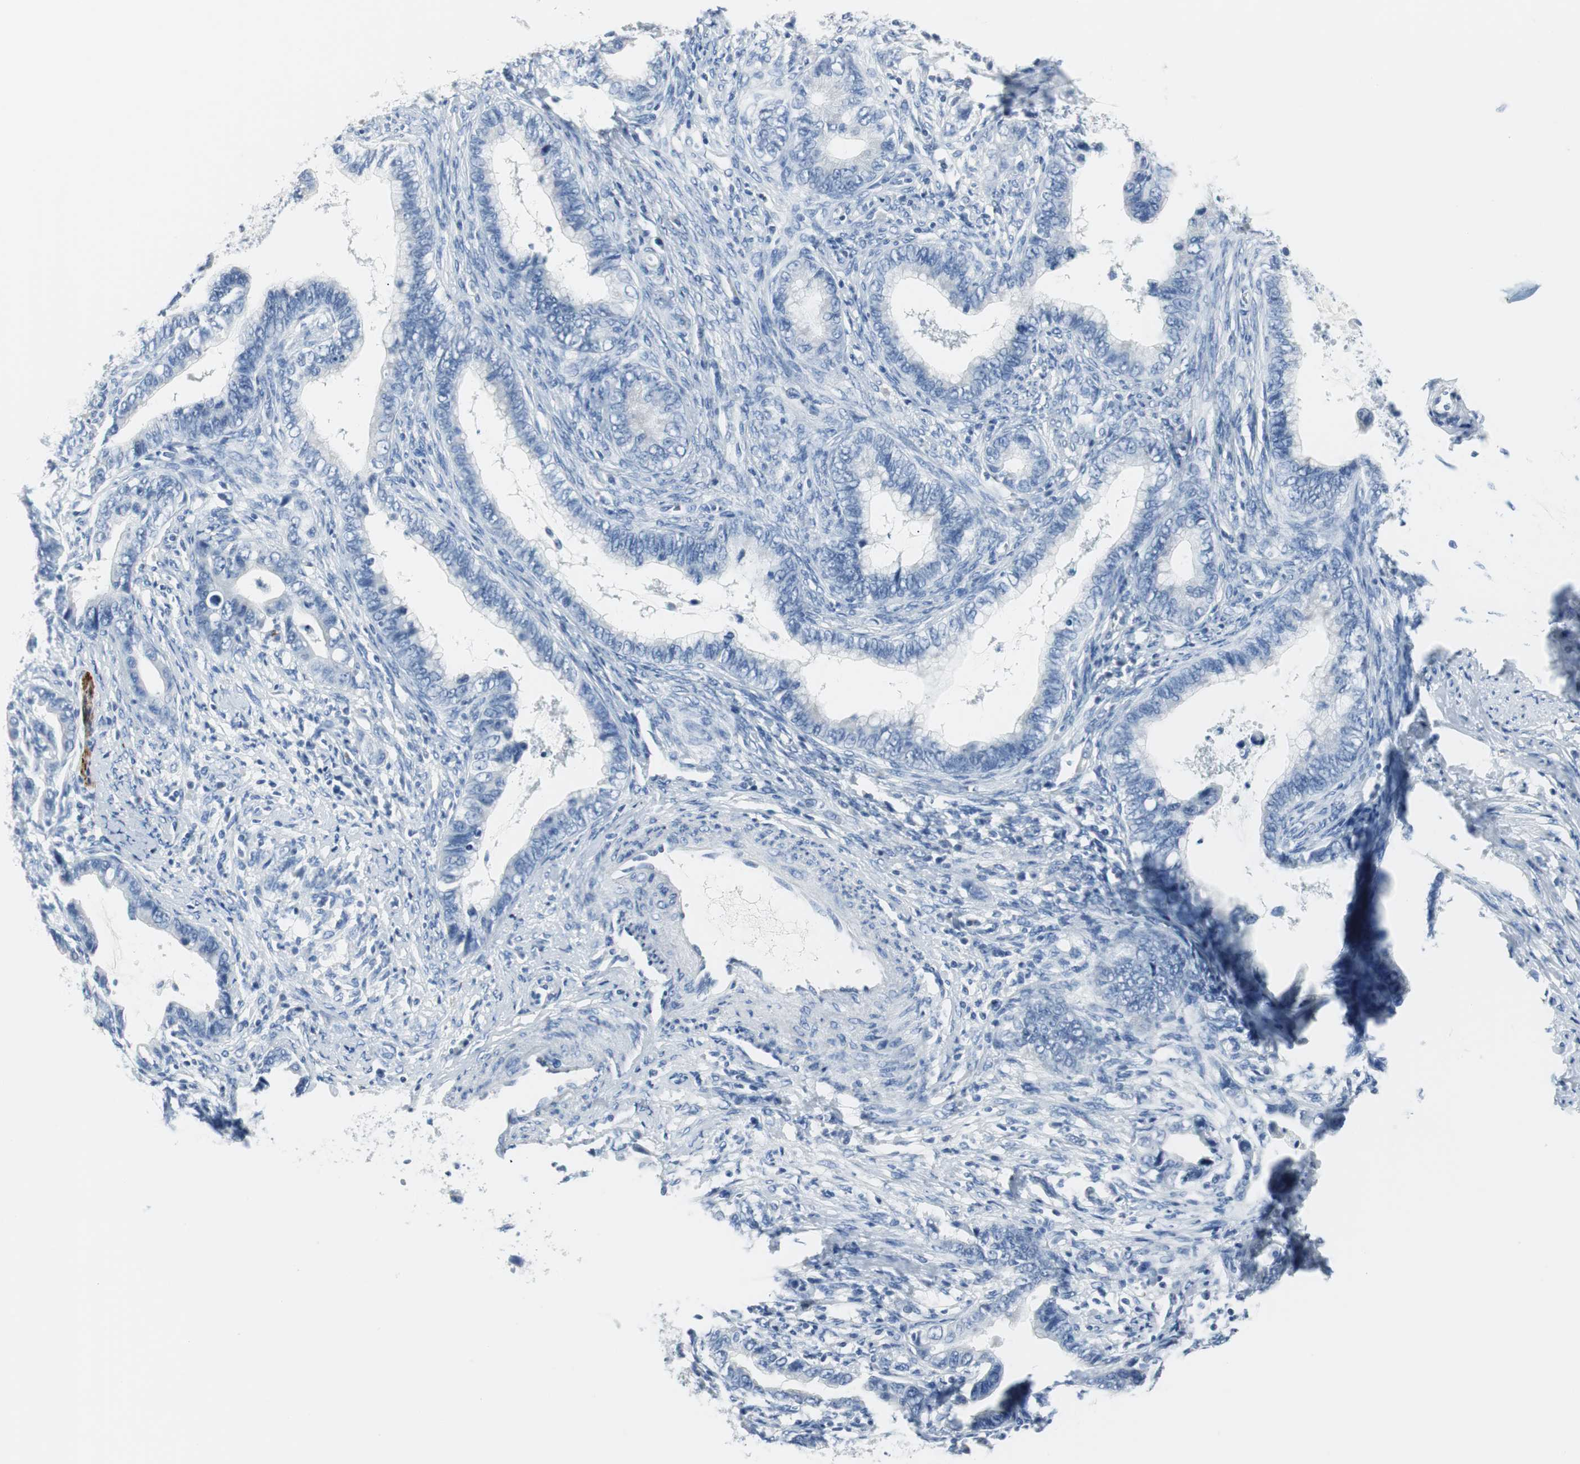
{"staining": {"intensity": "negative", "quantity": "none", "location": "none"}, "tissue": "cervical cancer", "cell_type": "Tumor cells", "image_type": "cancer", "snomed": [{"axis": "morphology", "description": "Adenocarcinoma, NOS"}, {"axis": "topography", "description": "Cervix"}], "caption": "IHC histopathology image of human cervical adenocarcinoma stained for a protein (brown), which exhibits no staining in tumor cells. (DAB IHC with hematoxylin counter stain).", "gene": "GAP43", "patient": {"sex": "female", "age": 44}}